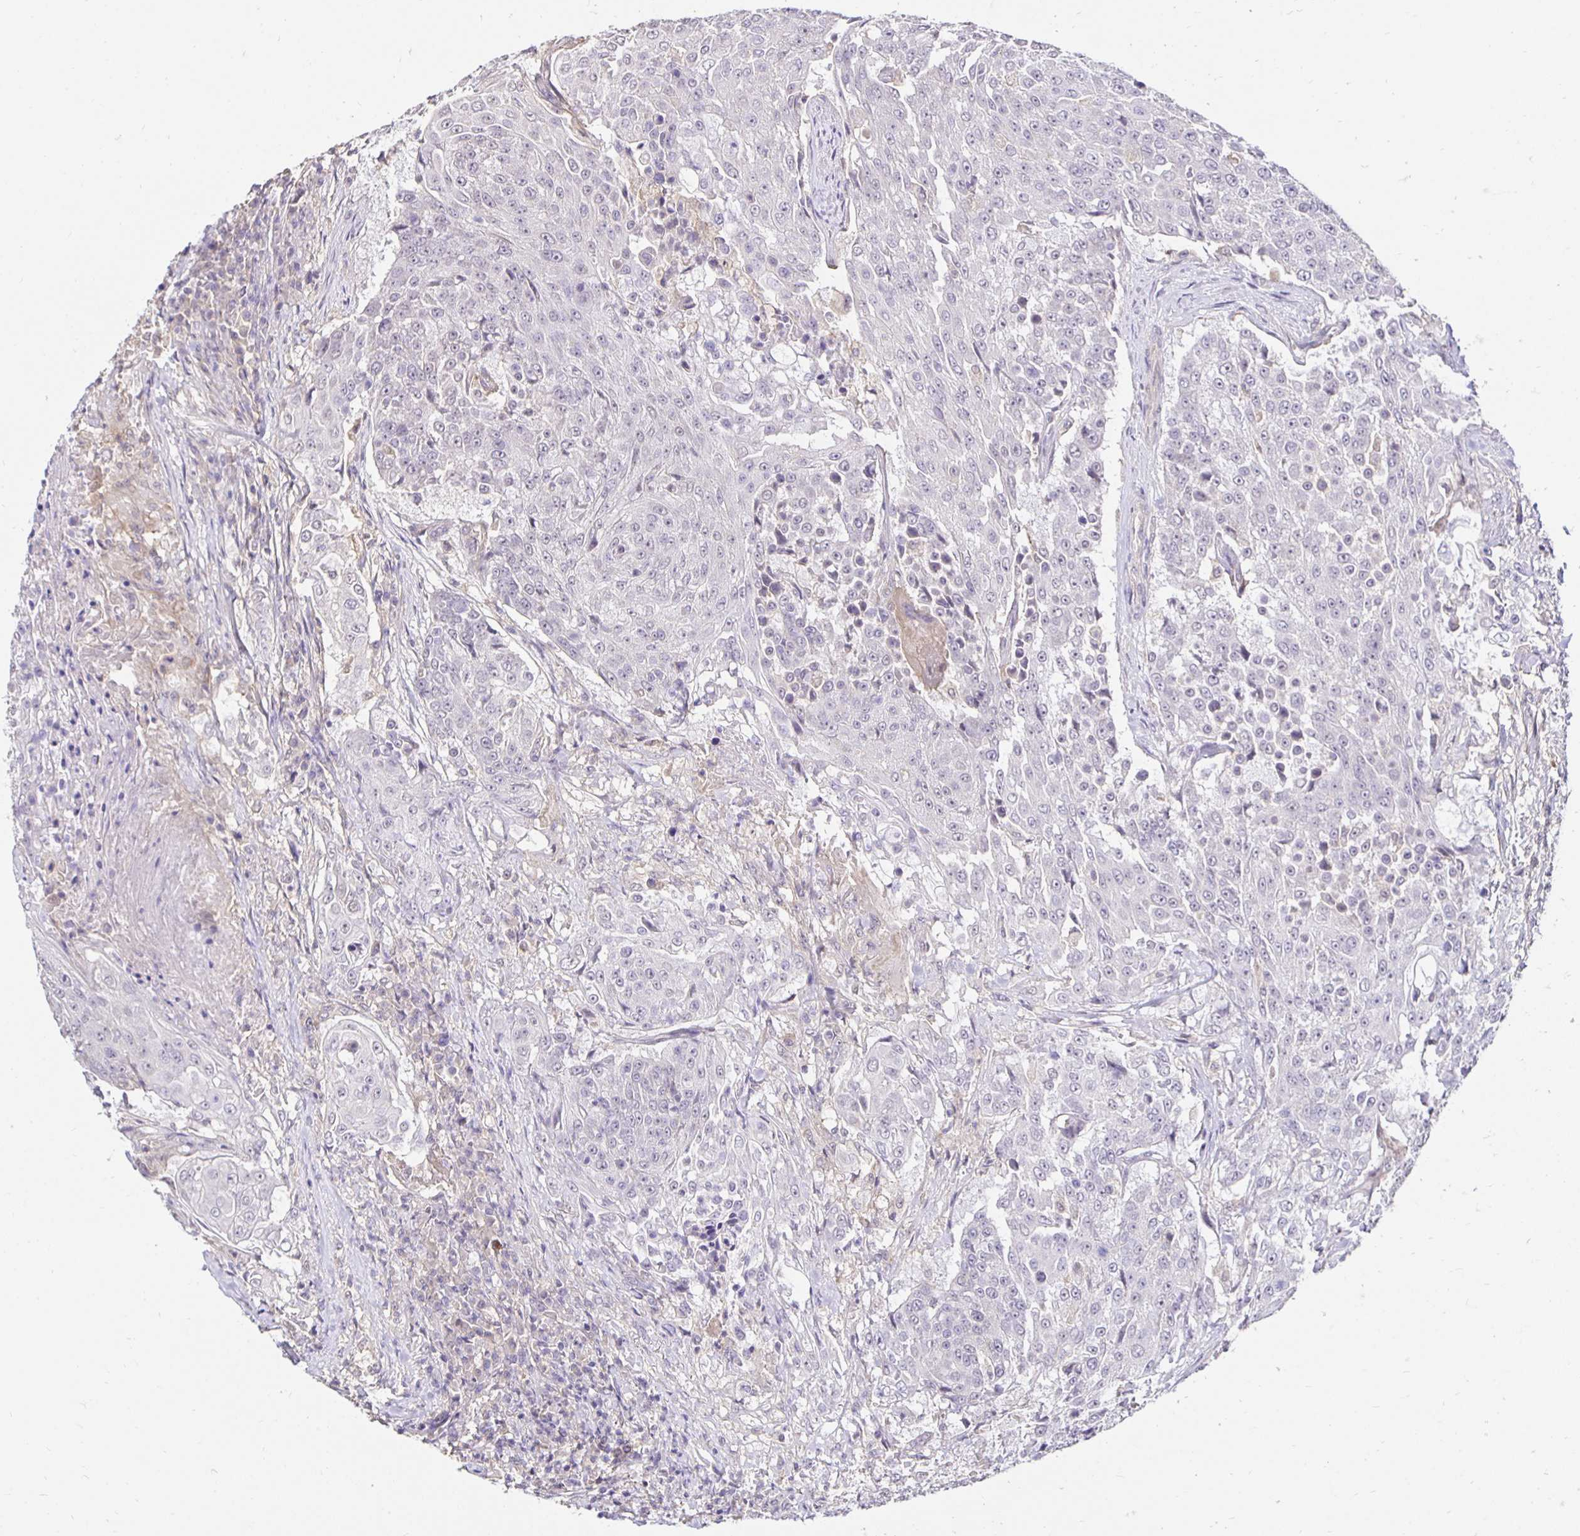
{"staining": {"intensity": "negative", "quantity": "none", "location": "none"}, "tissue": "urothelial cancer", "cell_type": "Tumor cells", "image_type": "cancer", "snomed": [{"axis": "morphology", "description": "Urothelial carcinoma, High grade"}, {"axis": "topography", "description": "Urinary bladder"}], "caption": "A histopathology image of urothelial cancer stained for a protein reveals no brown staining in tumor cells.", "gene": "PNPLA3", "patient": {"sex": "female", "age": 63}}